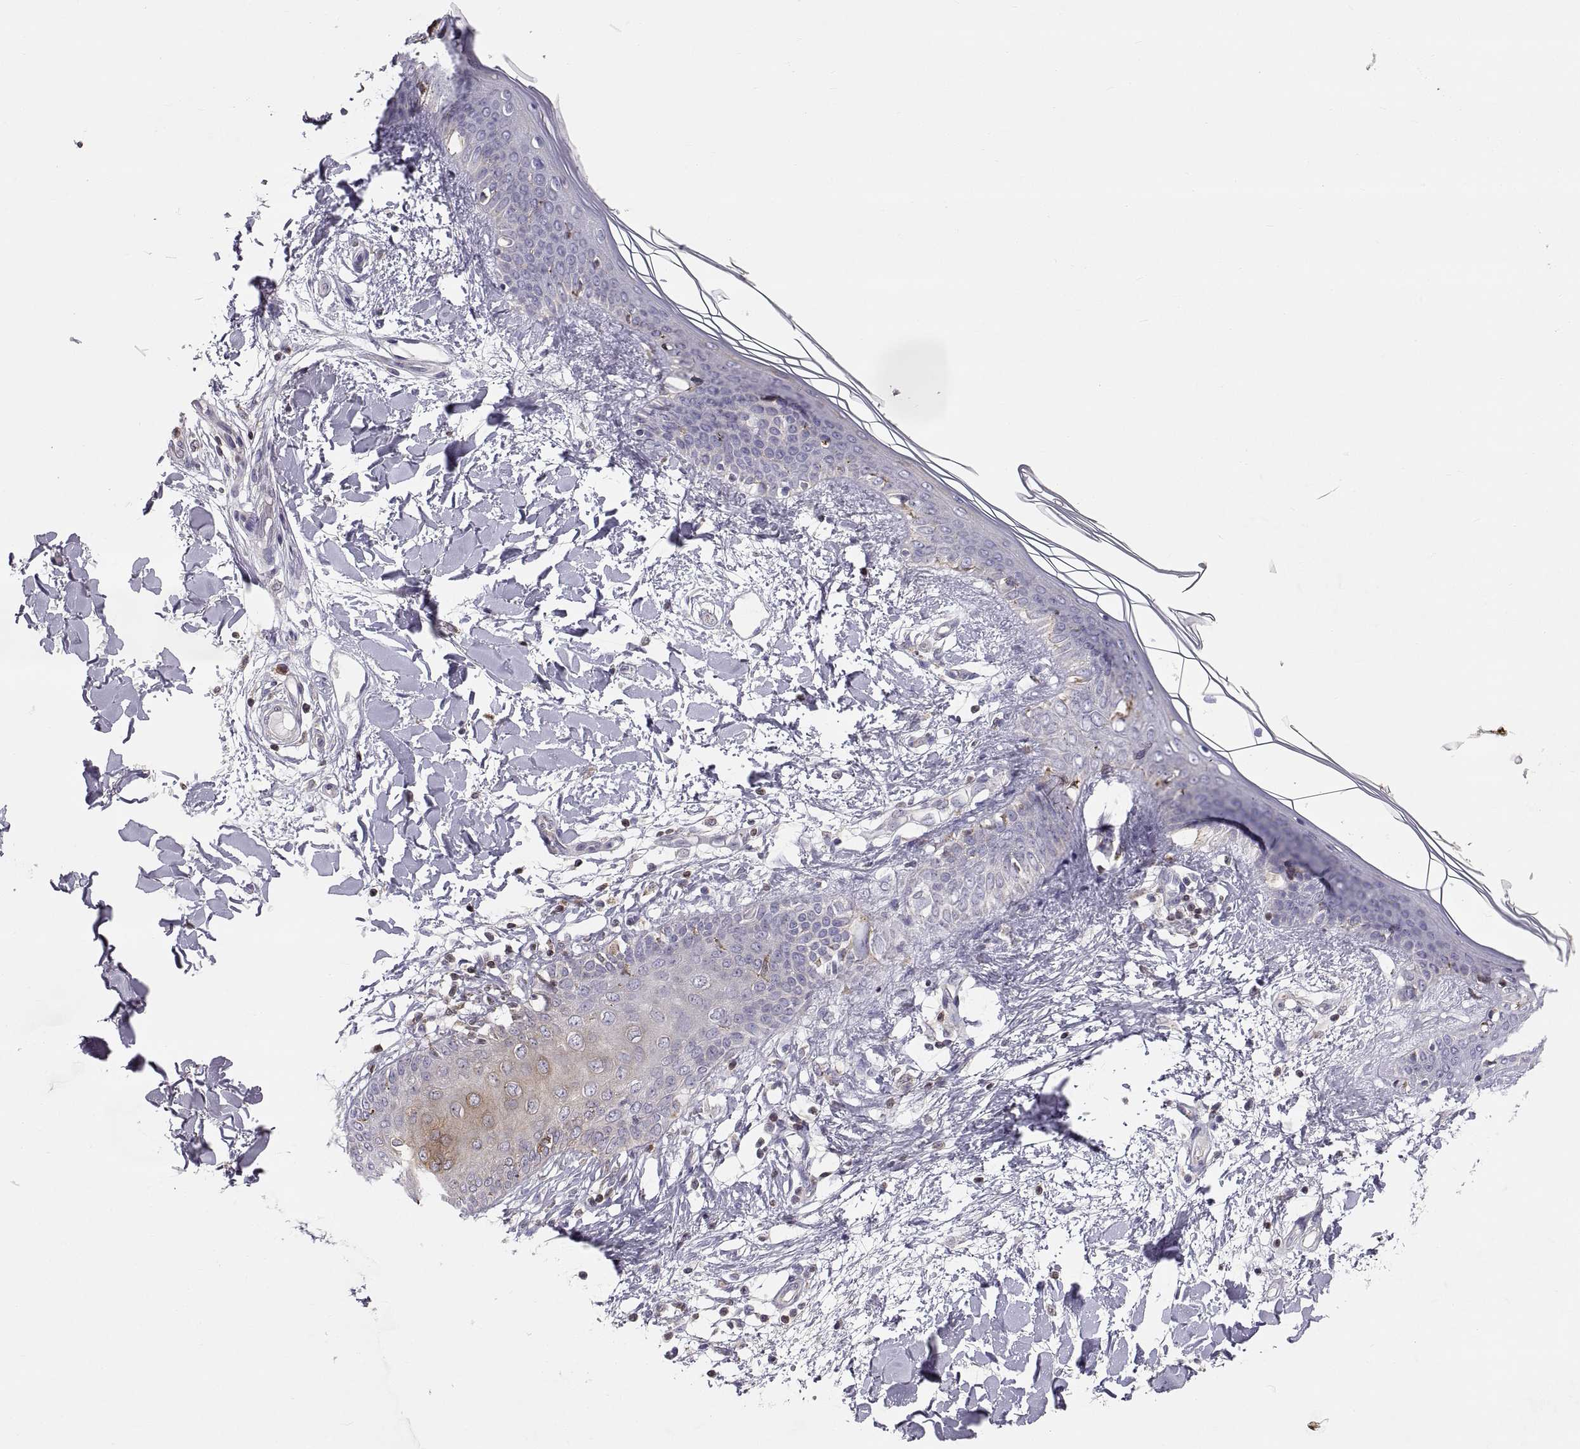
{"staining": {"intensity": "negative", "quantity": "none", "location": "none"}, "tissue": "skin", "cell_type": "Fibroblasts", "image_type": "normal", "snomed": [{"axis": "morphology", "description": "Normal tissue, NOS"}, {"axis": "topography", "description": "Skin"}], "caption": "Immunohistochemical staining of normal human skin reveals no significant expression in fibroblasts.", "gene": "ERO1A", "patient": {"sex": "female", "age": 34}}